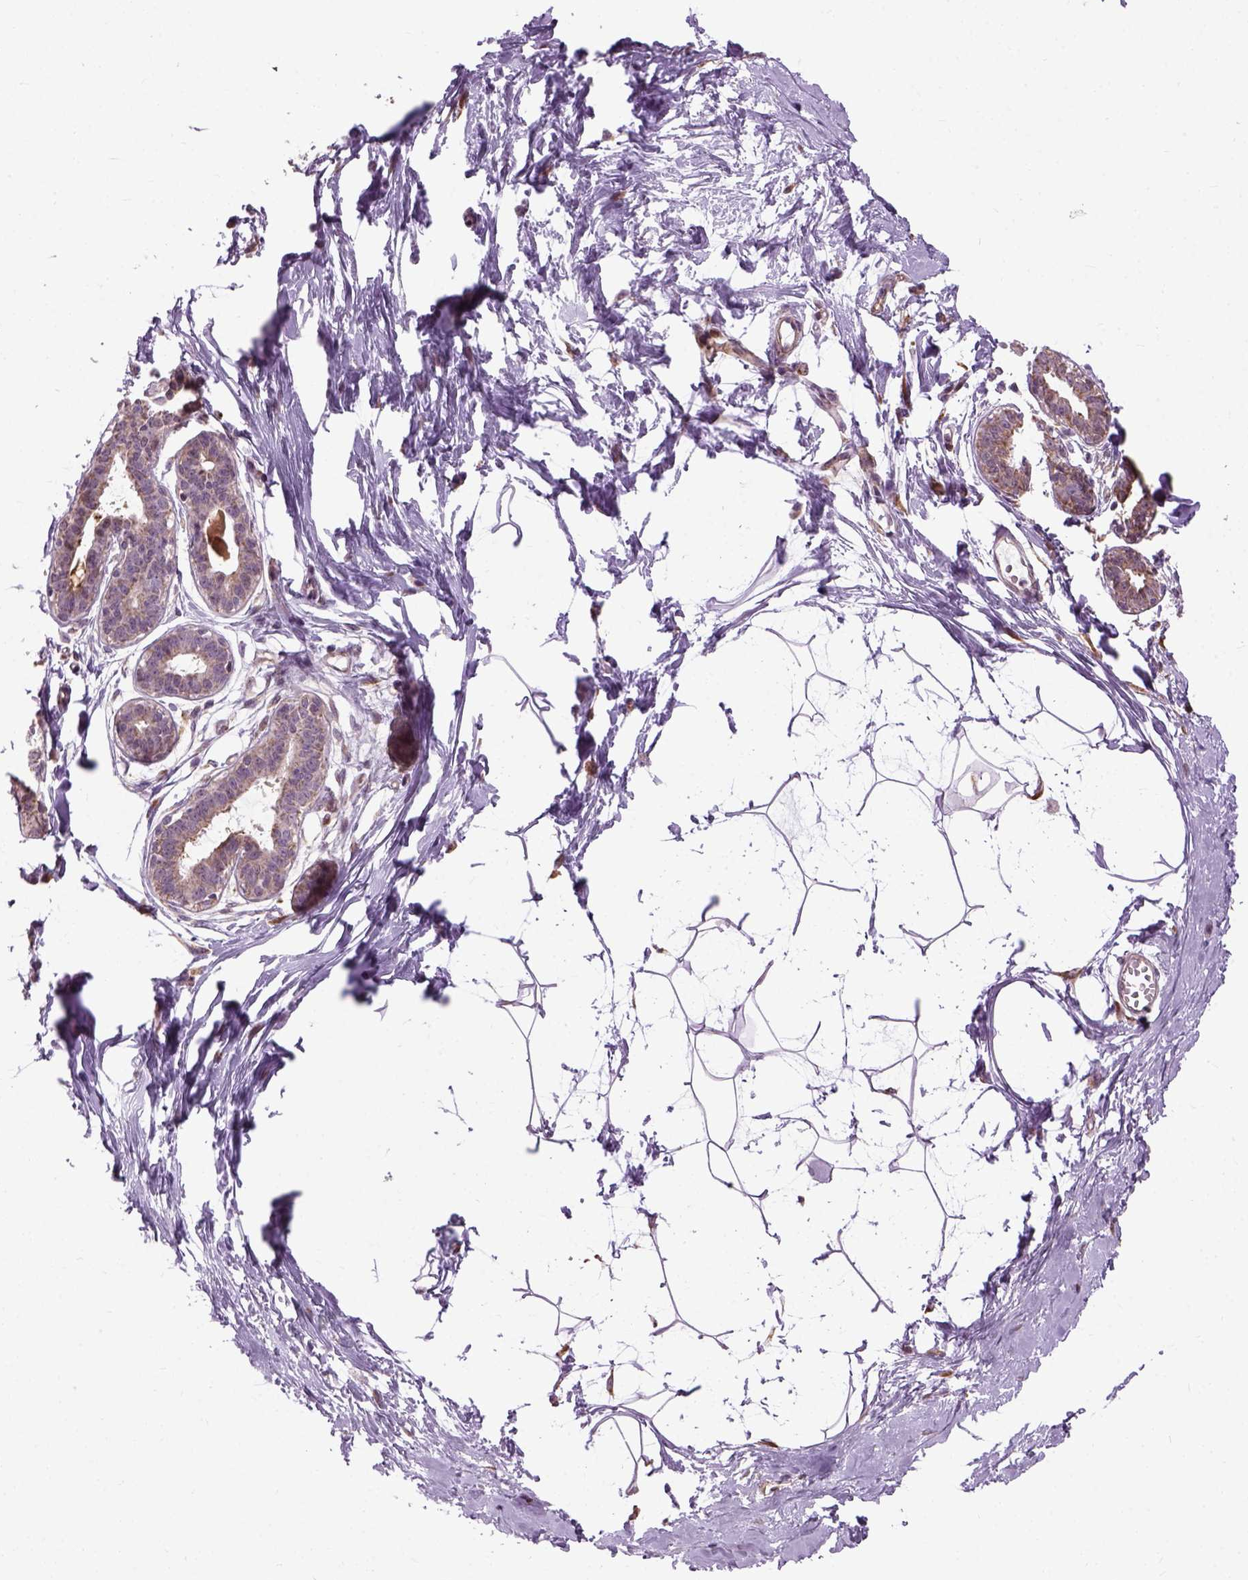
{"staining": {"intensity": "negative", "quantity": "none", "location": "none"}, "tissue": "breast", "cell_type": "Adipocytes", "image_type": "normal", "snomed": [{"axis": "morphology", "description": "Normal tissue, NOS"}, {"axis": "topography", "description": "Breast"}], "caption": "An image of human breast is negative for staining in adipocytes. (Stains: DAB immunohistochemistry with hematoxylin counter stain, Microscopy: brightfield microscopy at high magnification).", "gene": "XK", "patient": {"sex": "female", "age": 45}}